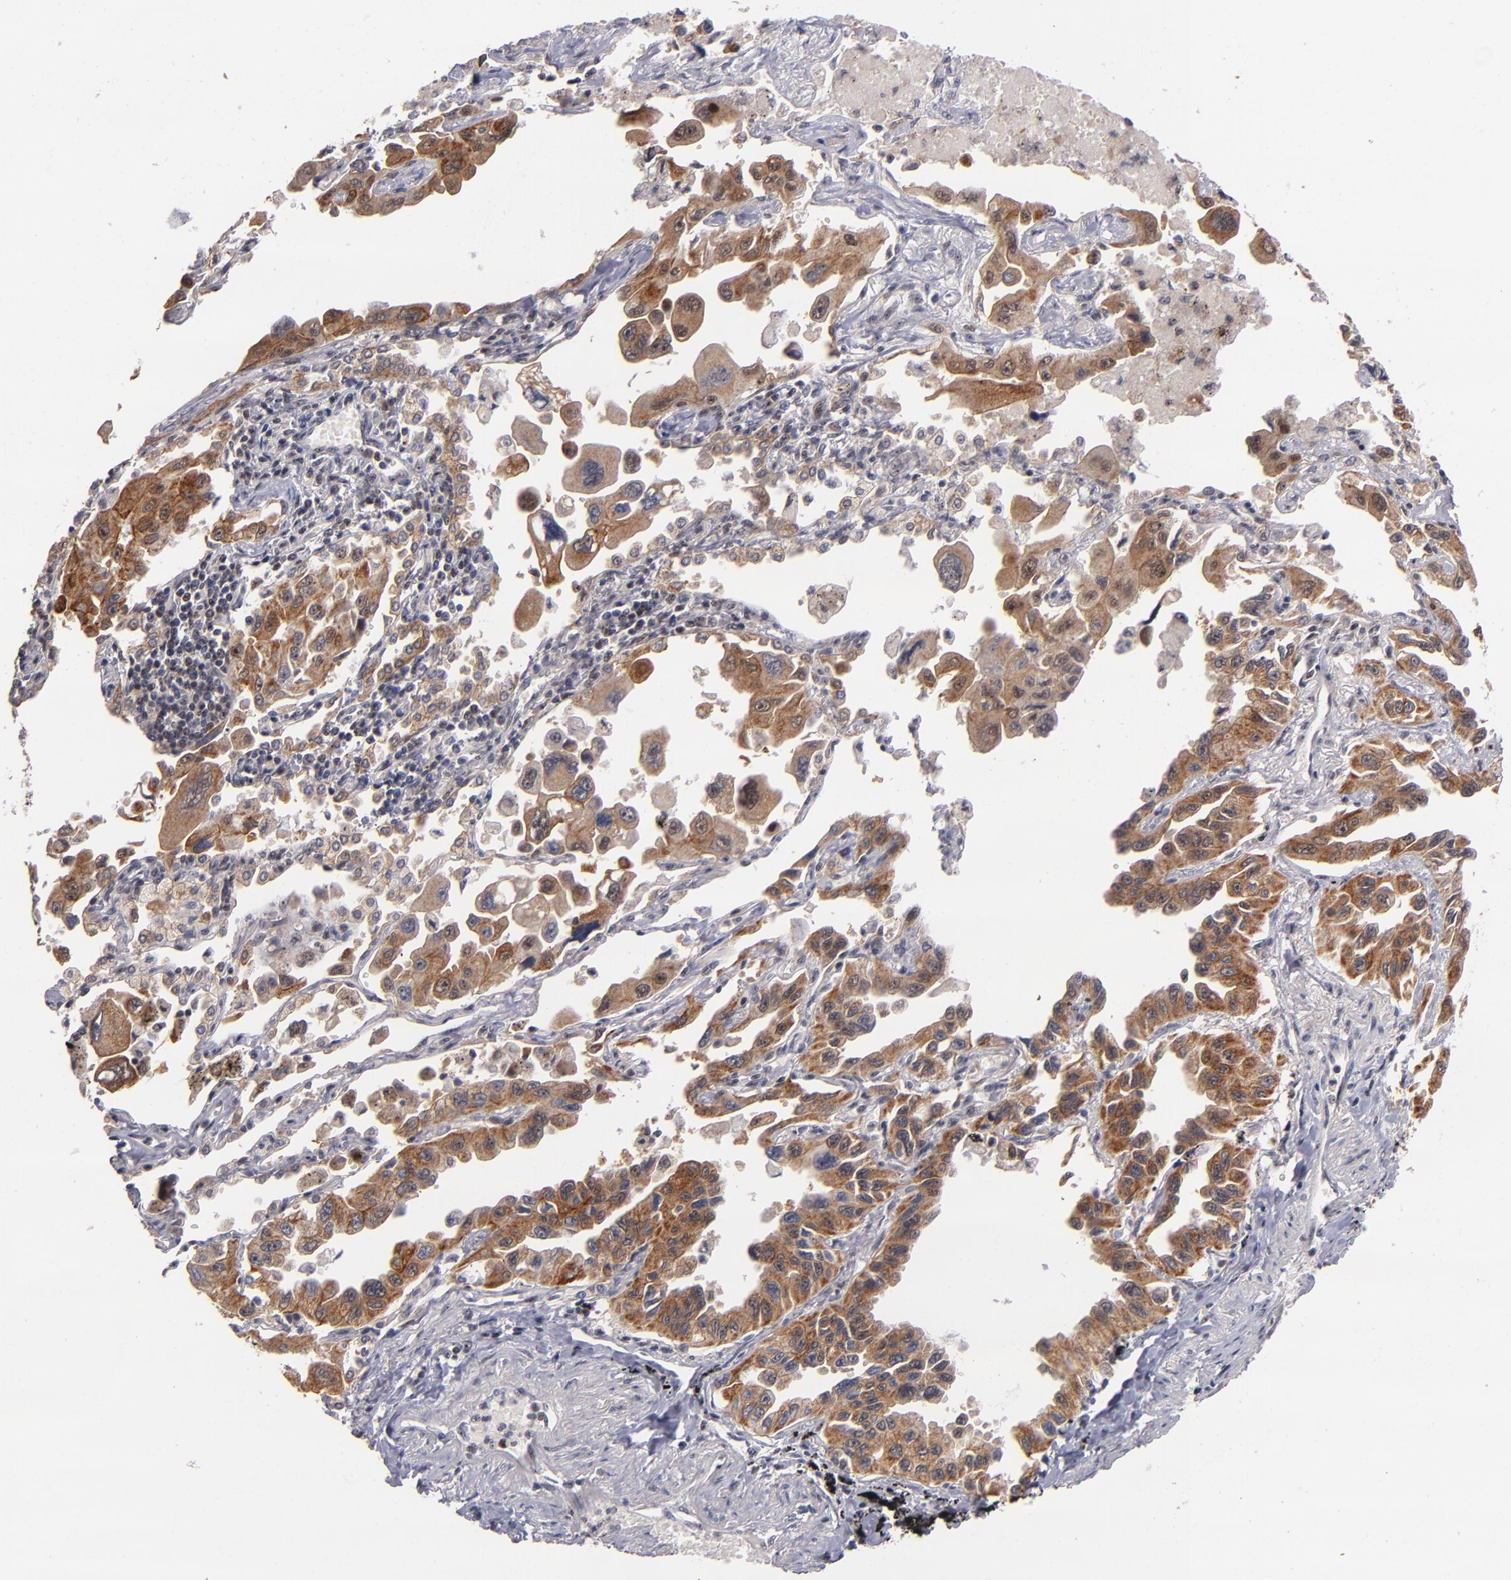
{"staining": {"intensity": "moderate", "quantity": ">75%", "location": "cytoplasmic/membranous"}, "tissue": "lung cancer", "cell_type": "Tumor cells", "image_type": "cancer", "snomed": [{"axis": "morphology", "description": "Adenocarcinoma, NOS"}, {"axis": "topography", "description": "Lung"}], "caption": "Lung cancer tissue demonstrates moderate cytoplasmic/membranous expression in about >75% of tumor cells, visualized by immunohistochemistry.", "gene": "PCNX4", "patient": {"sex": "male", "age": 64}}